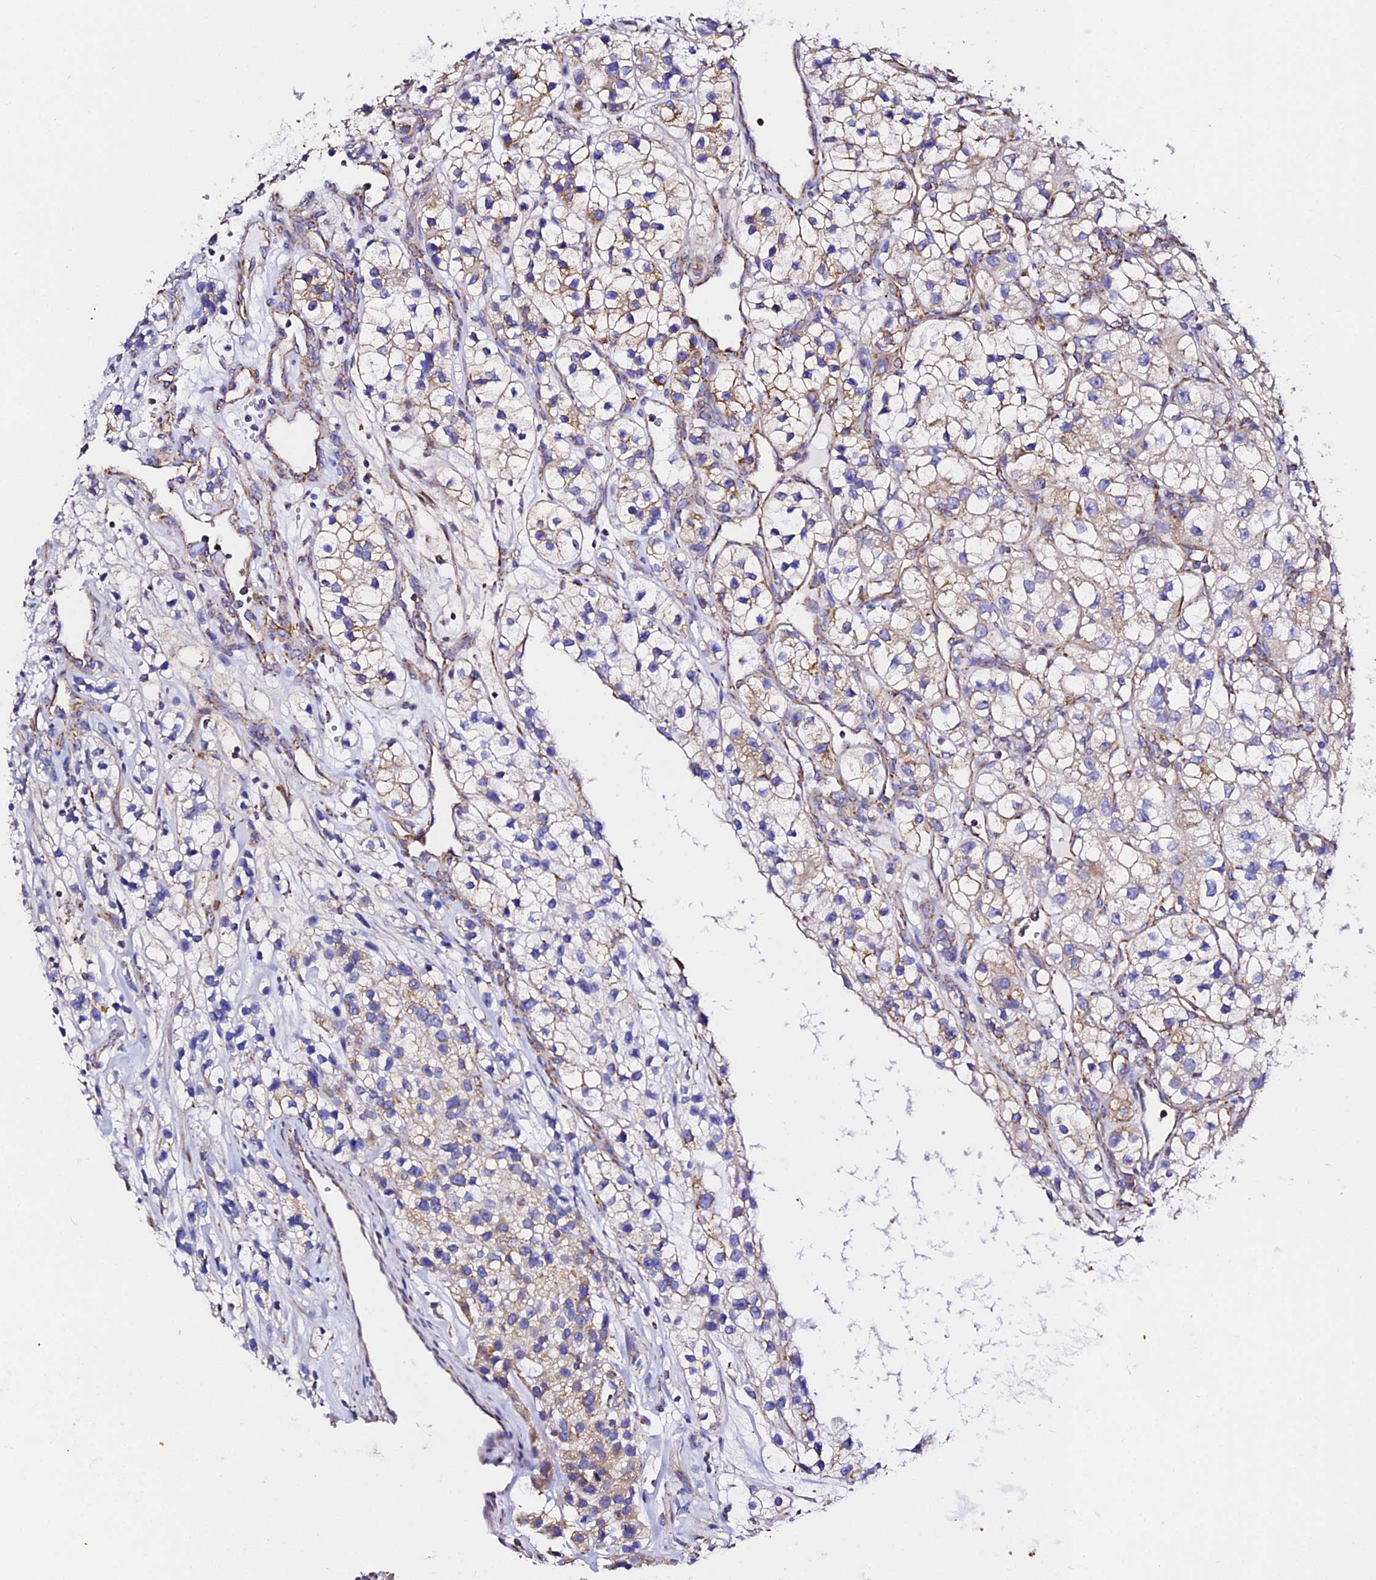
{"staining": {"intensity": "moderate", "quantity": "25%-75%", "location": "cytoplasmic/membranous"}, "tissue": "renal cancer", "cell_type": "Tumor cells", "image_type": "cancer", "snomed": [{"axis": "morphology", "description": "Adenocarcinoma, NOS"}, {"axis": "topography", "description": "Kidney"}], "caption": "Adenocarcinoma (renal) tissue demonstrates moderate cytoplasmic/membranous positivity in approximately 25%-75% of tumor cells", "gene": "ZNF573", "patient": {"sex": "female", "age": 57}}